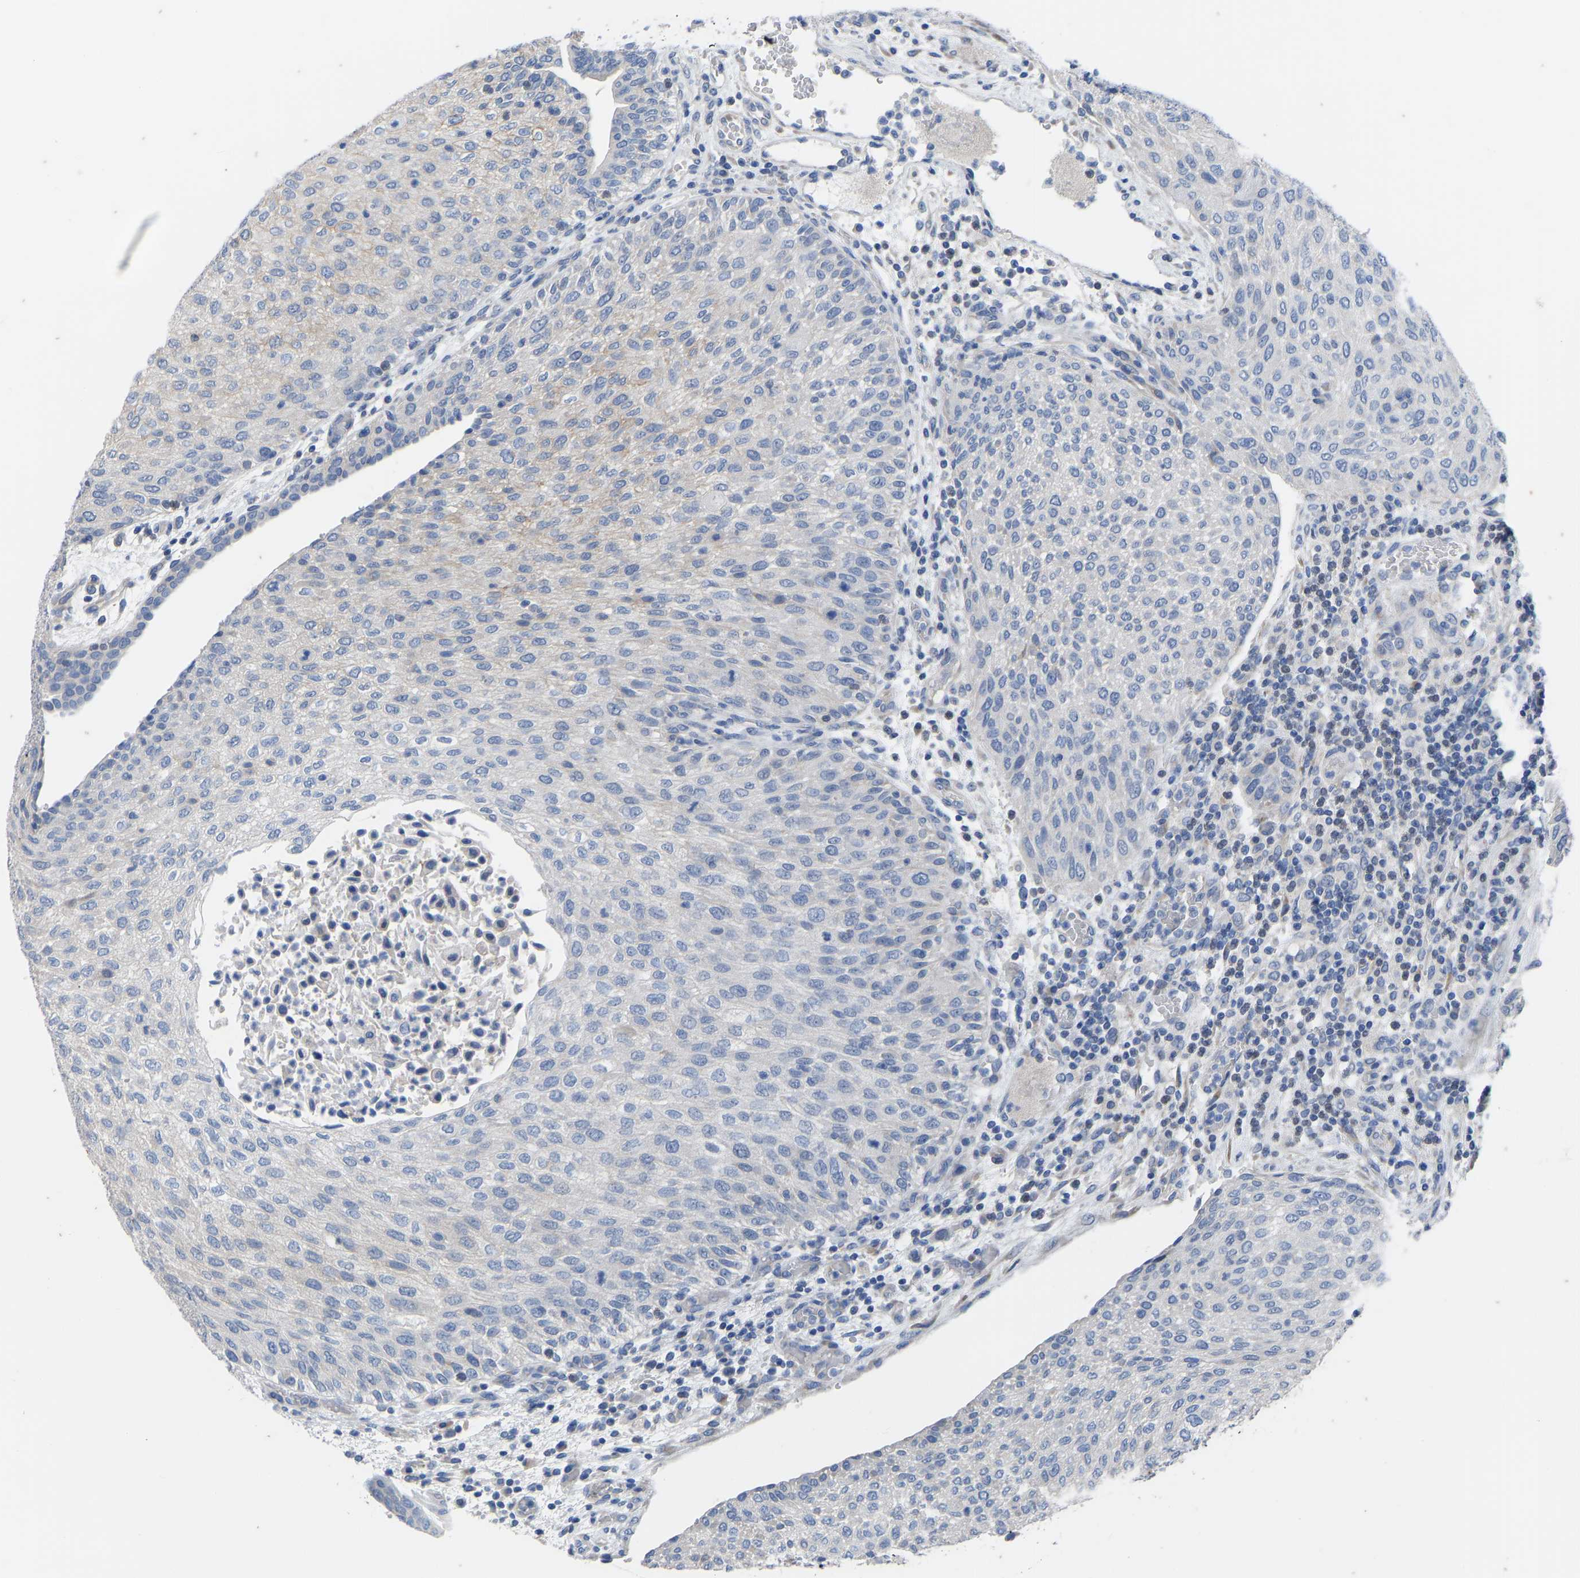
{"staining": {"intensity": "negative", "quantity": "none", "location": "none"}, "tissue": "urothelial cancer", "cell_type": "Tumor cells", "image_type": "cancer", "snomed": [{"axis": "morphology", "description": "Urothelial carcinoma, Low grade"}, {"axis": "morphology", "description": "Urothelial carcinoma, High grade"}, {"axis": "topography", "description": "Urinary bladder"}], "caption": "DAB (3,3'-diaminobenzidine) immunohistochemical staining of human urothelial cancer displays no significant positivity in tumor cells.", "gene": "OLIG2", "patient": {"sex": "male", "age": 35}}